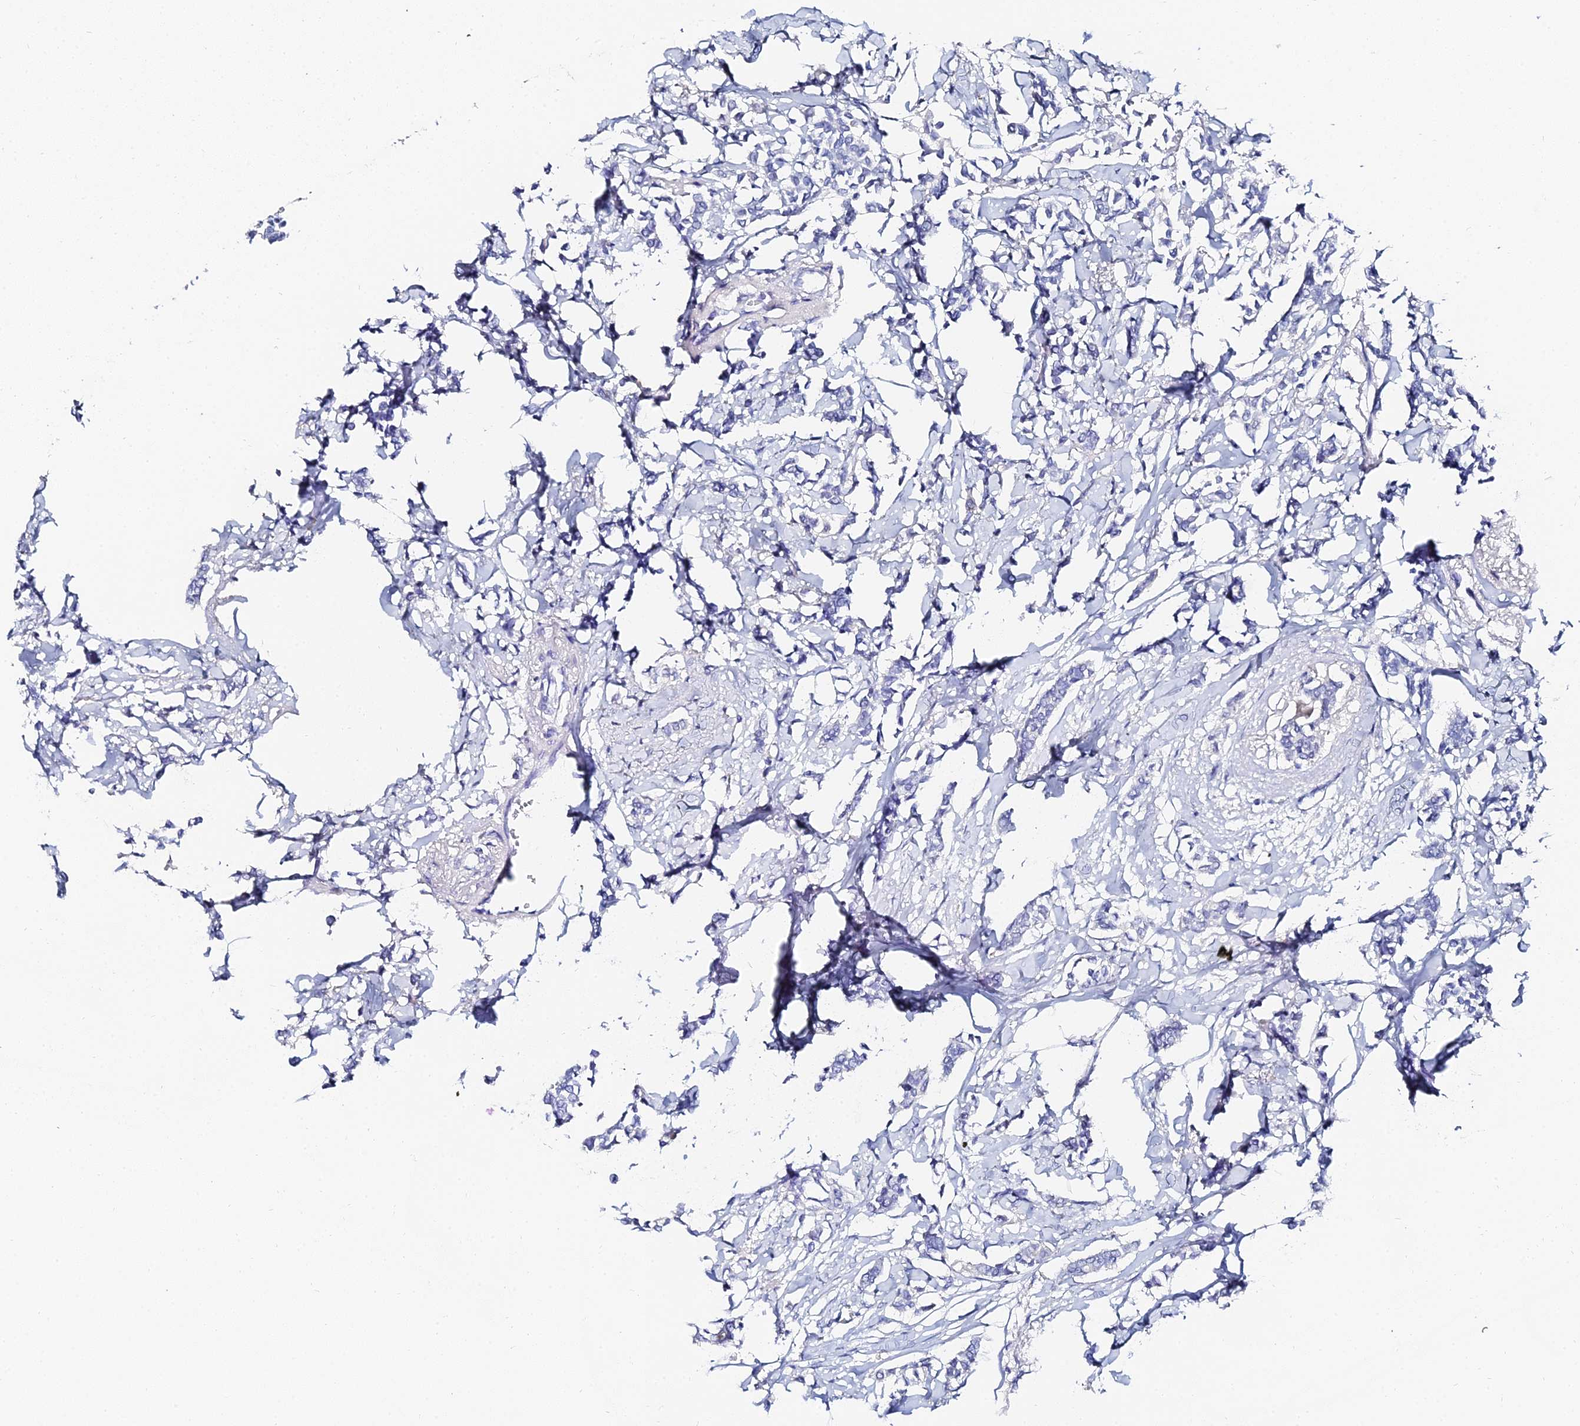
{"staining": {"intensity": "negative", "quantity": "none", "location": "none"}, "tissue": "breast cancer", "cell_type": "Tumor cells", "image_type": "cancer", "snomed": [{"axis": "morphology", "description": "Duct carcinoma"}, {"axis": "topography", "description": "Breast"}], "caption": "A photomicrograph of infiltrating ductal carcinoma (breast) stained for a protein shows no brown staining in tumor cells. Nuclei are stained in blue.", "gene": "KRT17", "patient": {"sex": "female", "age": 41}}